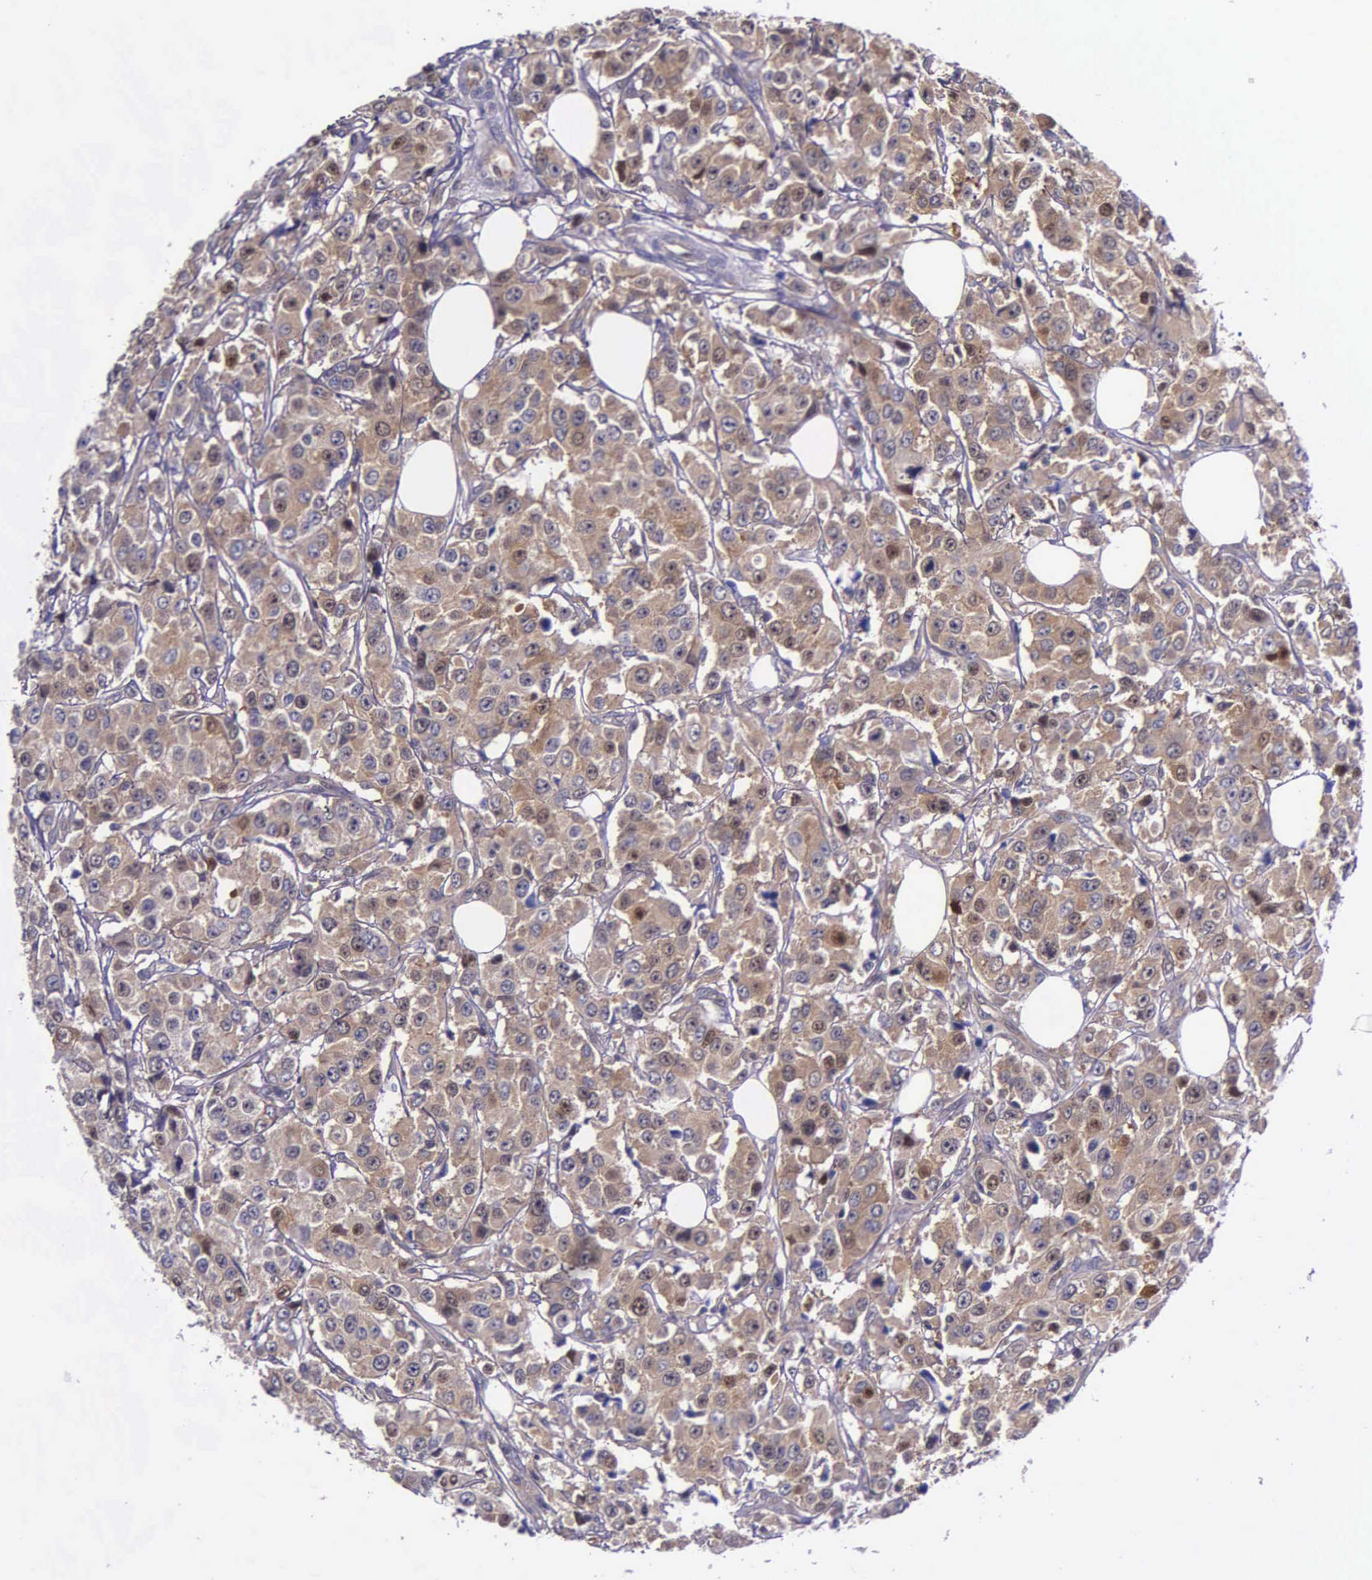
{"staining": {"intensity": "moderate", "quantity": ">75%", "location": "cytoplasmic/membranous"}, "tissue": "breast cancer", "cell_type": "Tumor cells", "image_type": "cancer", "snomed": [{"axis": "morphology", "description": "Duct carcinoma"}, {"axis": "topography", "description": "Breast"}], "caption": "Breast infiltrating ductal carcinoma stained with a brown dye demonstrates moderate cytoplasmic/membranous positive staining in about >75% of tumor cells.", "gene": "GMPR2", "patient": {"sex": "female", "age": 58}}